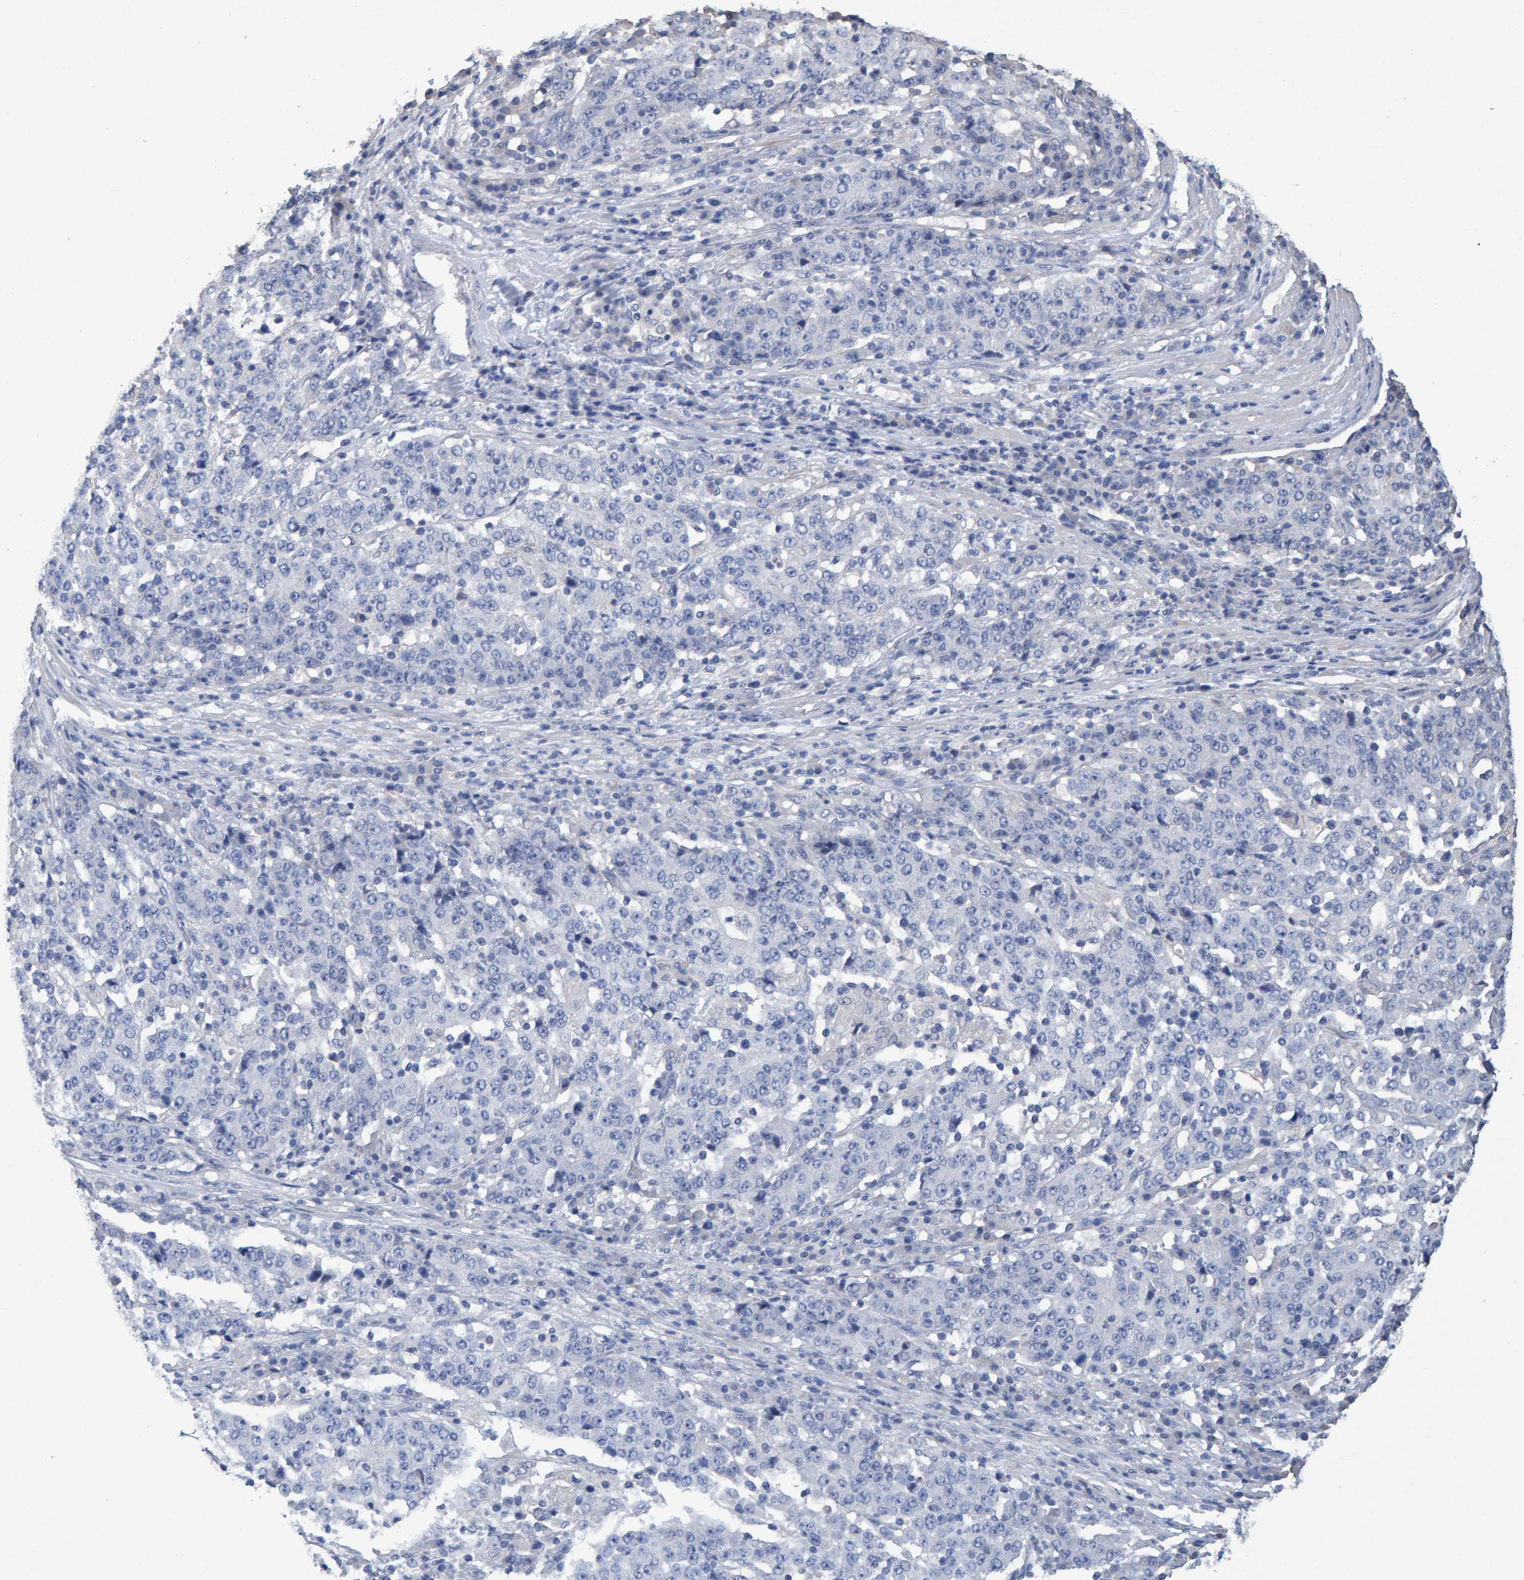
{"staining": {"intensity": "negative", "quantity": "none", "location": "none"}, "tissue": "stomach cancer", "cell_type": "Tumor cells", "image_type": "cancer", "snomed": [{"axis": "morphology", "description": "Adenocarcinoma, NOS"}, {"axis": "topography", "description": "Stomach"}], "caption": "Immunohistochemistry image of neoplastic tissue: human stomach cancer (adenocarcinoma) stained with DAB shows no significant protein expression in tumor cells. (DAB immunohistochemistry, high magnification).", "gene": "HEMGN", "patient": {"sex": "male", "age": 59}}